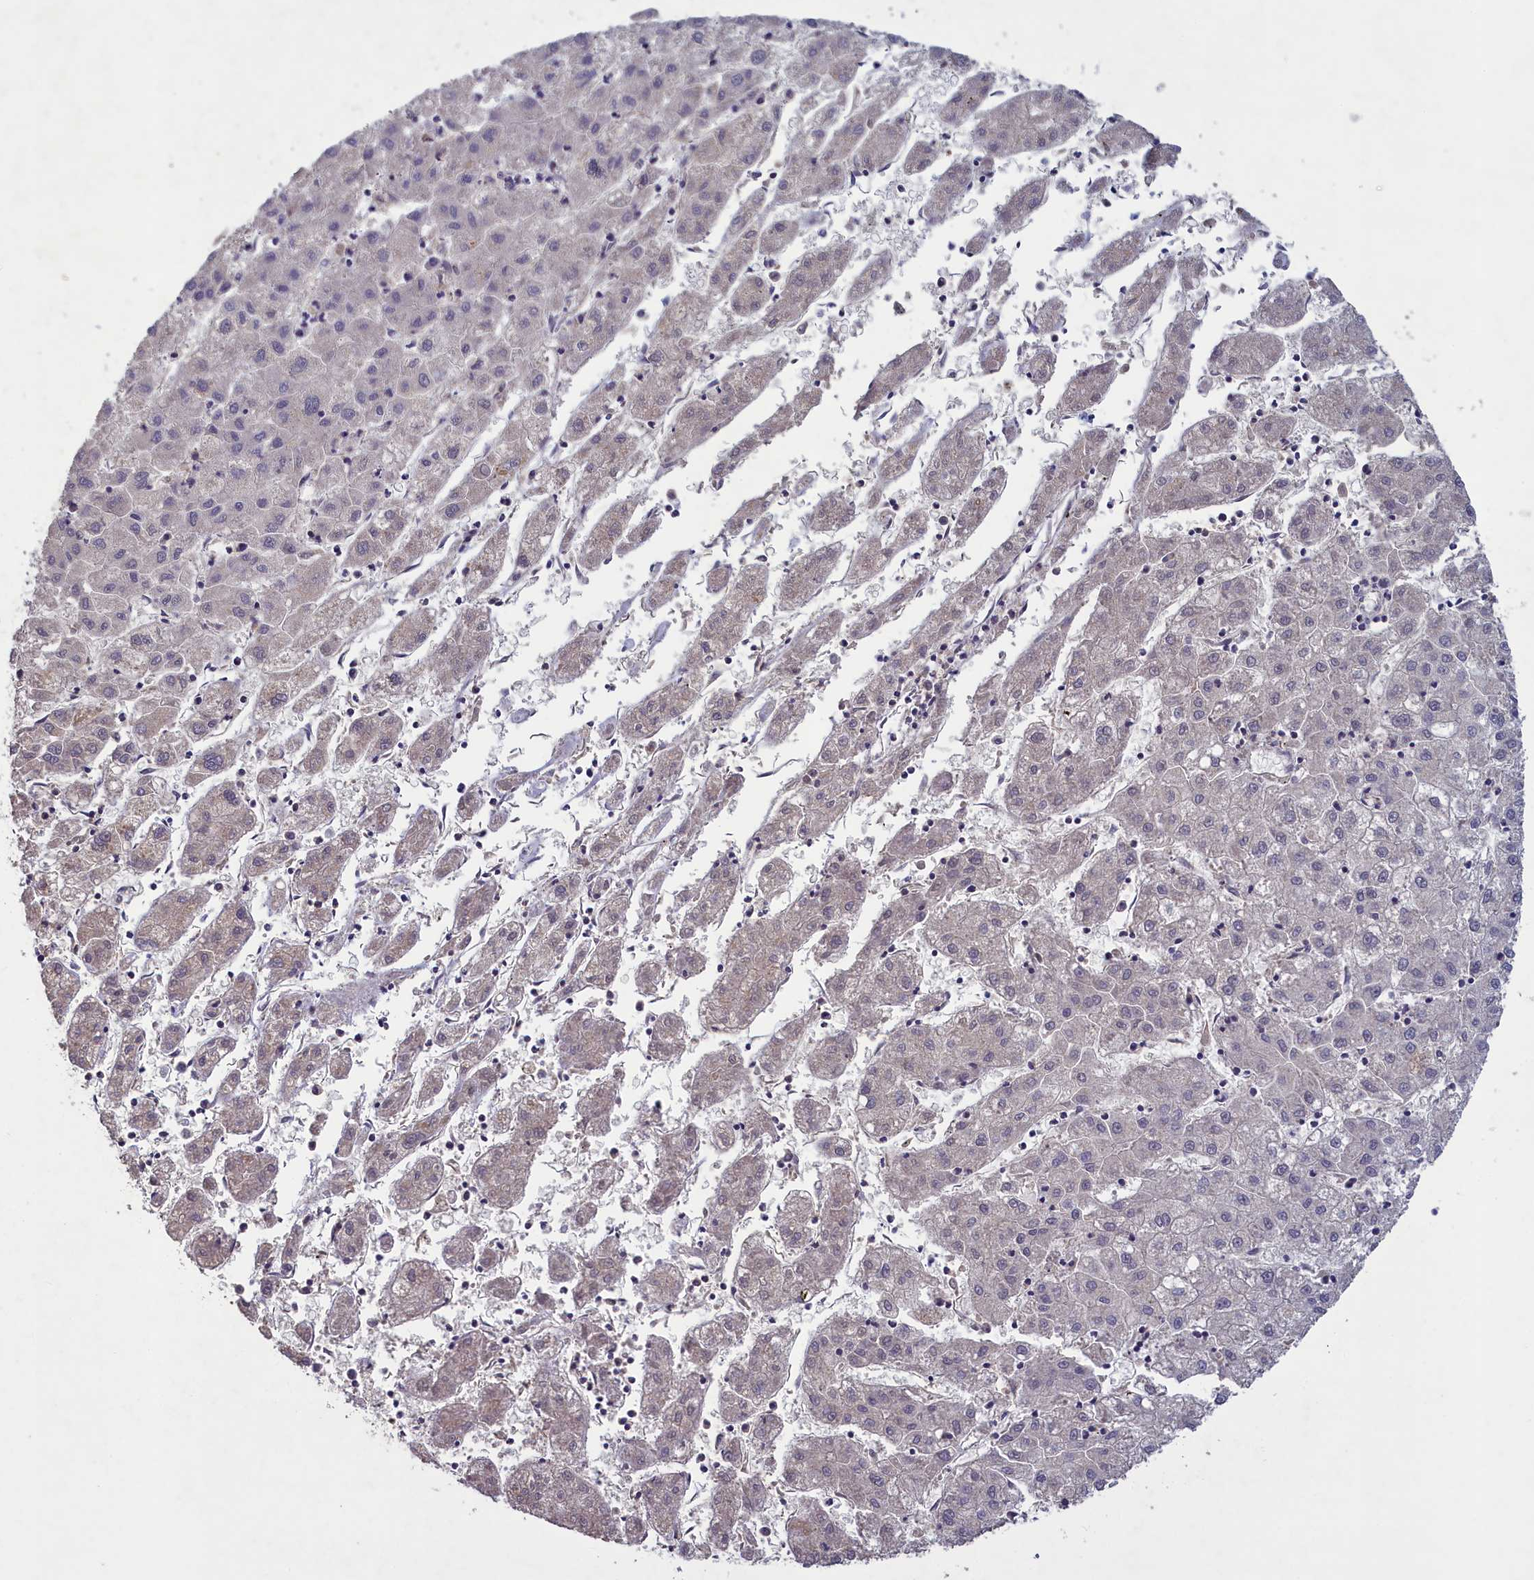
{"staining": {"intensity": "negative", "quantity": "none", "location": "none"}, "tissue": "liver cancer", "cell_type": "Tumor cells", "image_type": "cancer", "snomed": [{"axis": "morphology", "description": "Carcinoma, Hepatocellular, NOS"}, {"axis": "topography", "description": "Liver"}], "caption": "Tumor cells show no significant protein staining in liver cancer.", "gene": "ATF7IP2", "patient": {"sex": "male", "age": 72}}